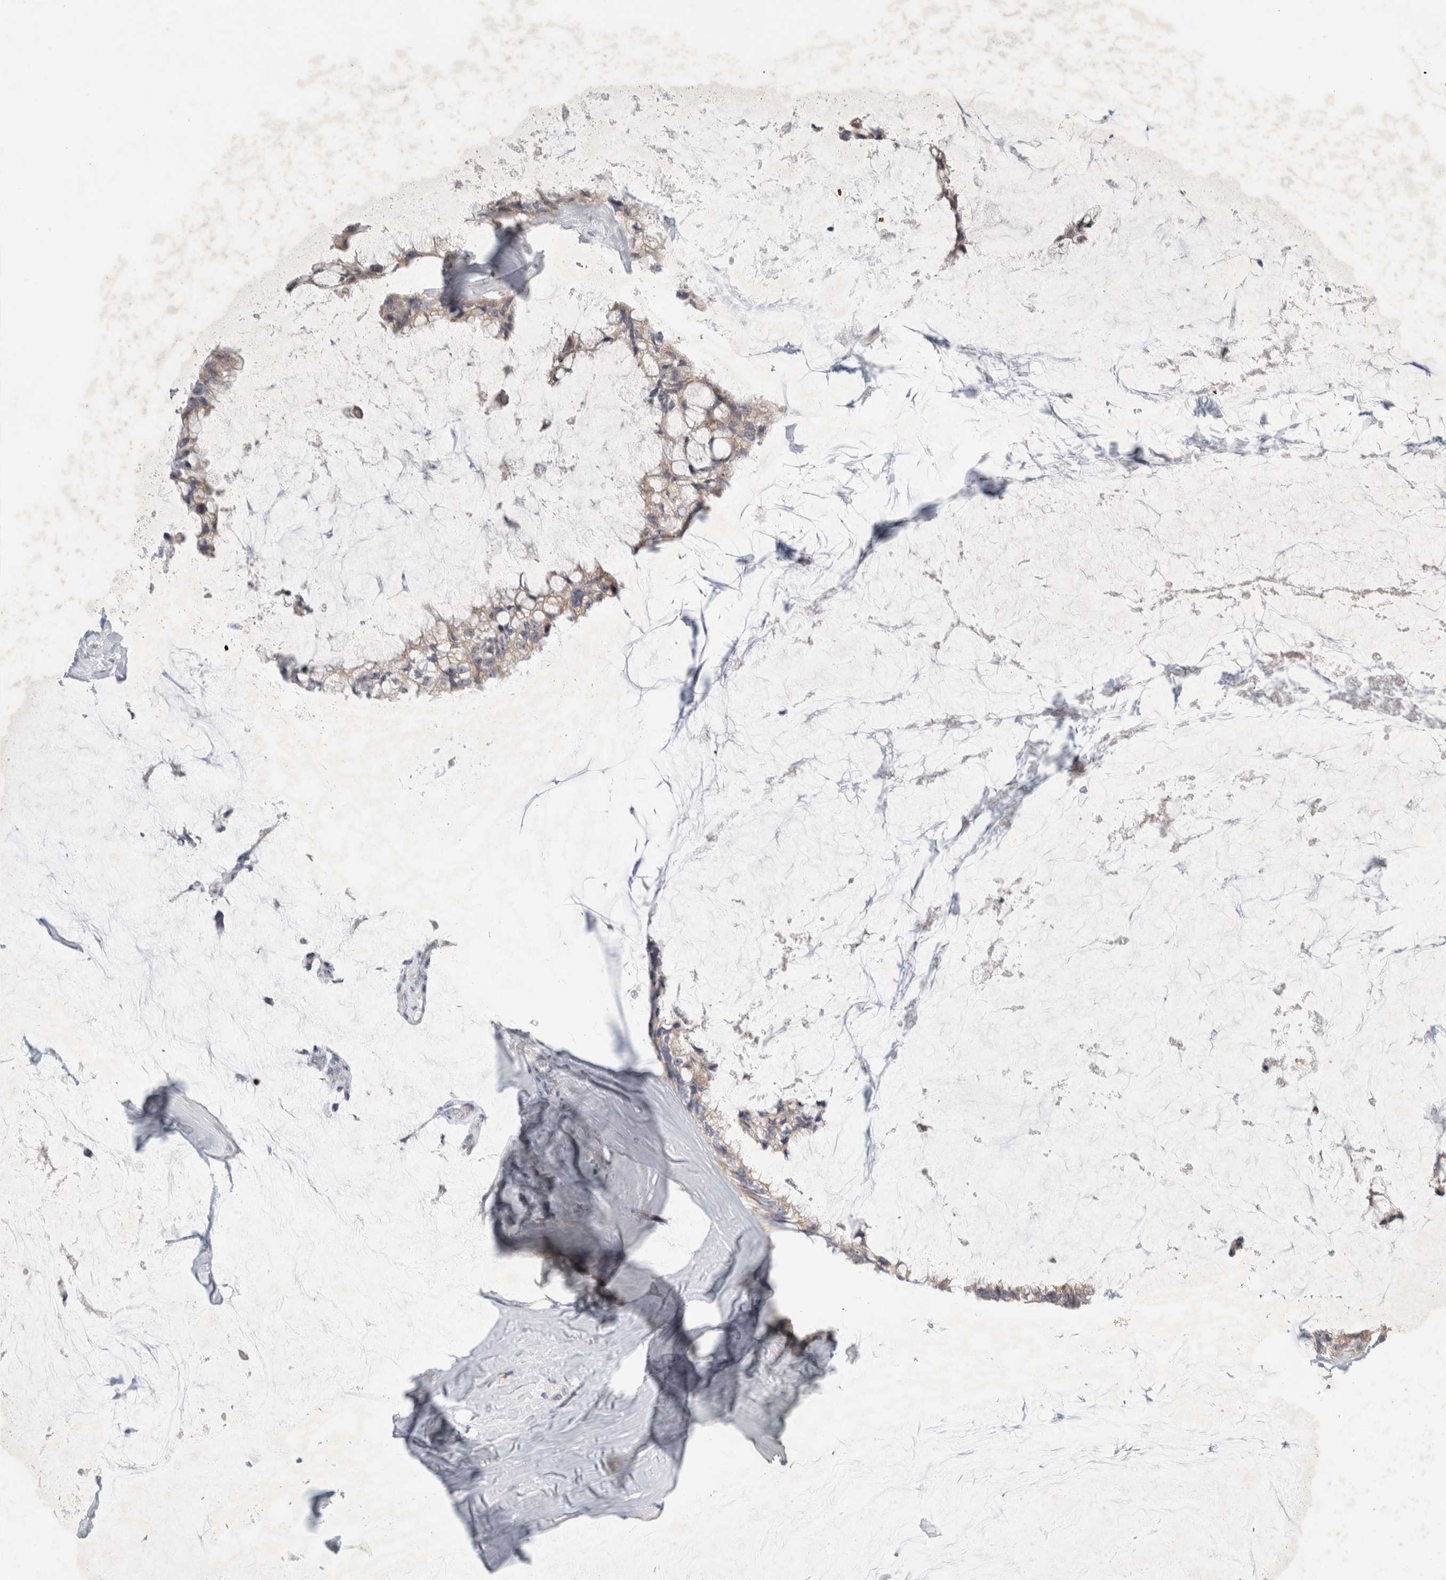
{"staining": {"intensity": "weak", "quantity": "<25%", "location": "cytoplasmic/membranous"}, "tissue": "ovarian cancer", "cell_type": "Tumor cells", "image_type": "cancer", "snomed": [{"axis": "morphology", "description": "Cystadenocarcinoma, mucinous, NOS"}, {"axis": "topography", "description": "Ovary"}], "caption": "IHC micrograph of human ovarian mucinous cystadenocarcinoma stained for a protein (brown), which reveals no staining in tumor cells.", "gene": "NEDD4L", "patient": {"sex": "female", "age": 39}}